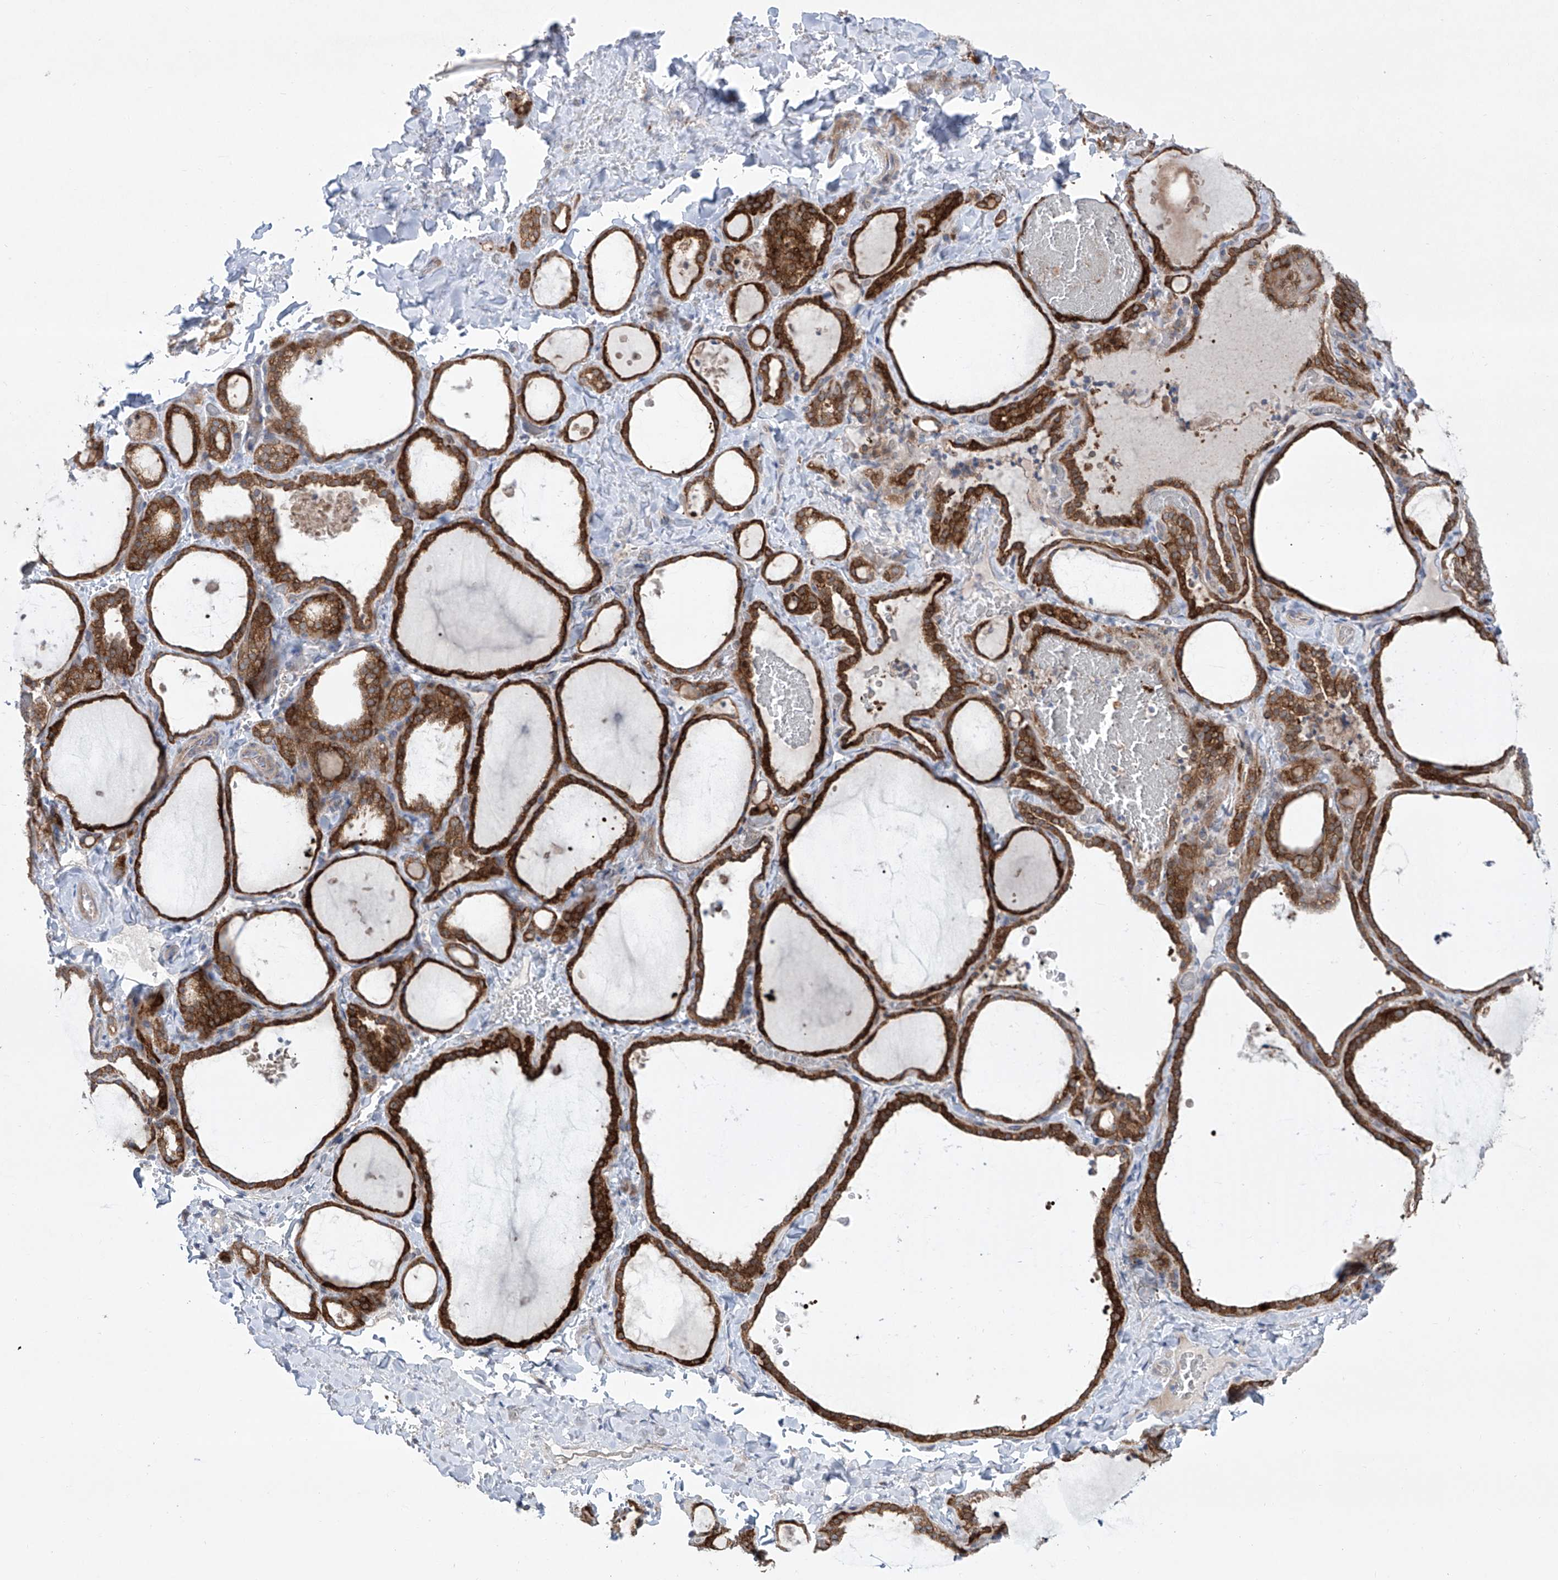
{"staining": {"intensity": "strong", "quantity": ">75%", "location": "cytoplasmic/membranous"}, "tissue": "thyroid gland", "cell_type": "Glandular cells", "image_type": "normal", "snomed": [{"axis": "morphology", "description": "Normal tissue, NOS"}, {"axis": "topography", "description": "Thyroid gland"}], "caption": "A brown stain shows strong cytoplasmic/membranous expression of a protein in glandular cells of unremarkable thyroid gland. Immunohistochemistry stains the protein in brown and the nuclei are stained blue.", "gene": "KLC4", "patient": {"sex": "female", "age": 22}}